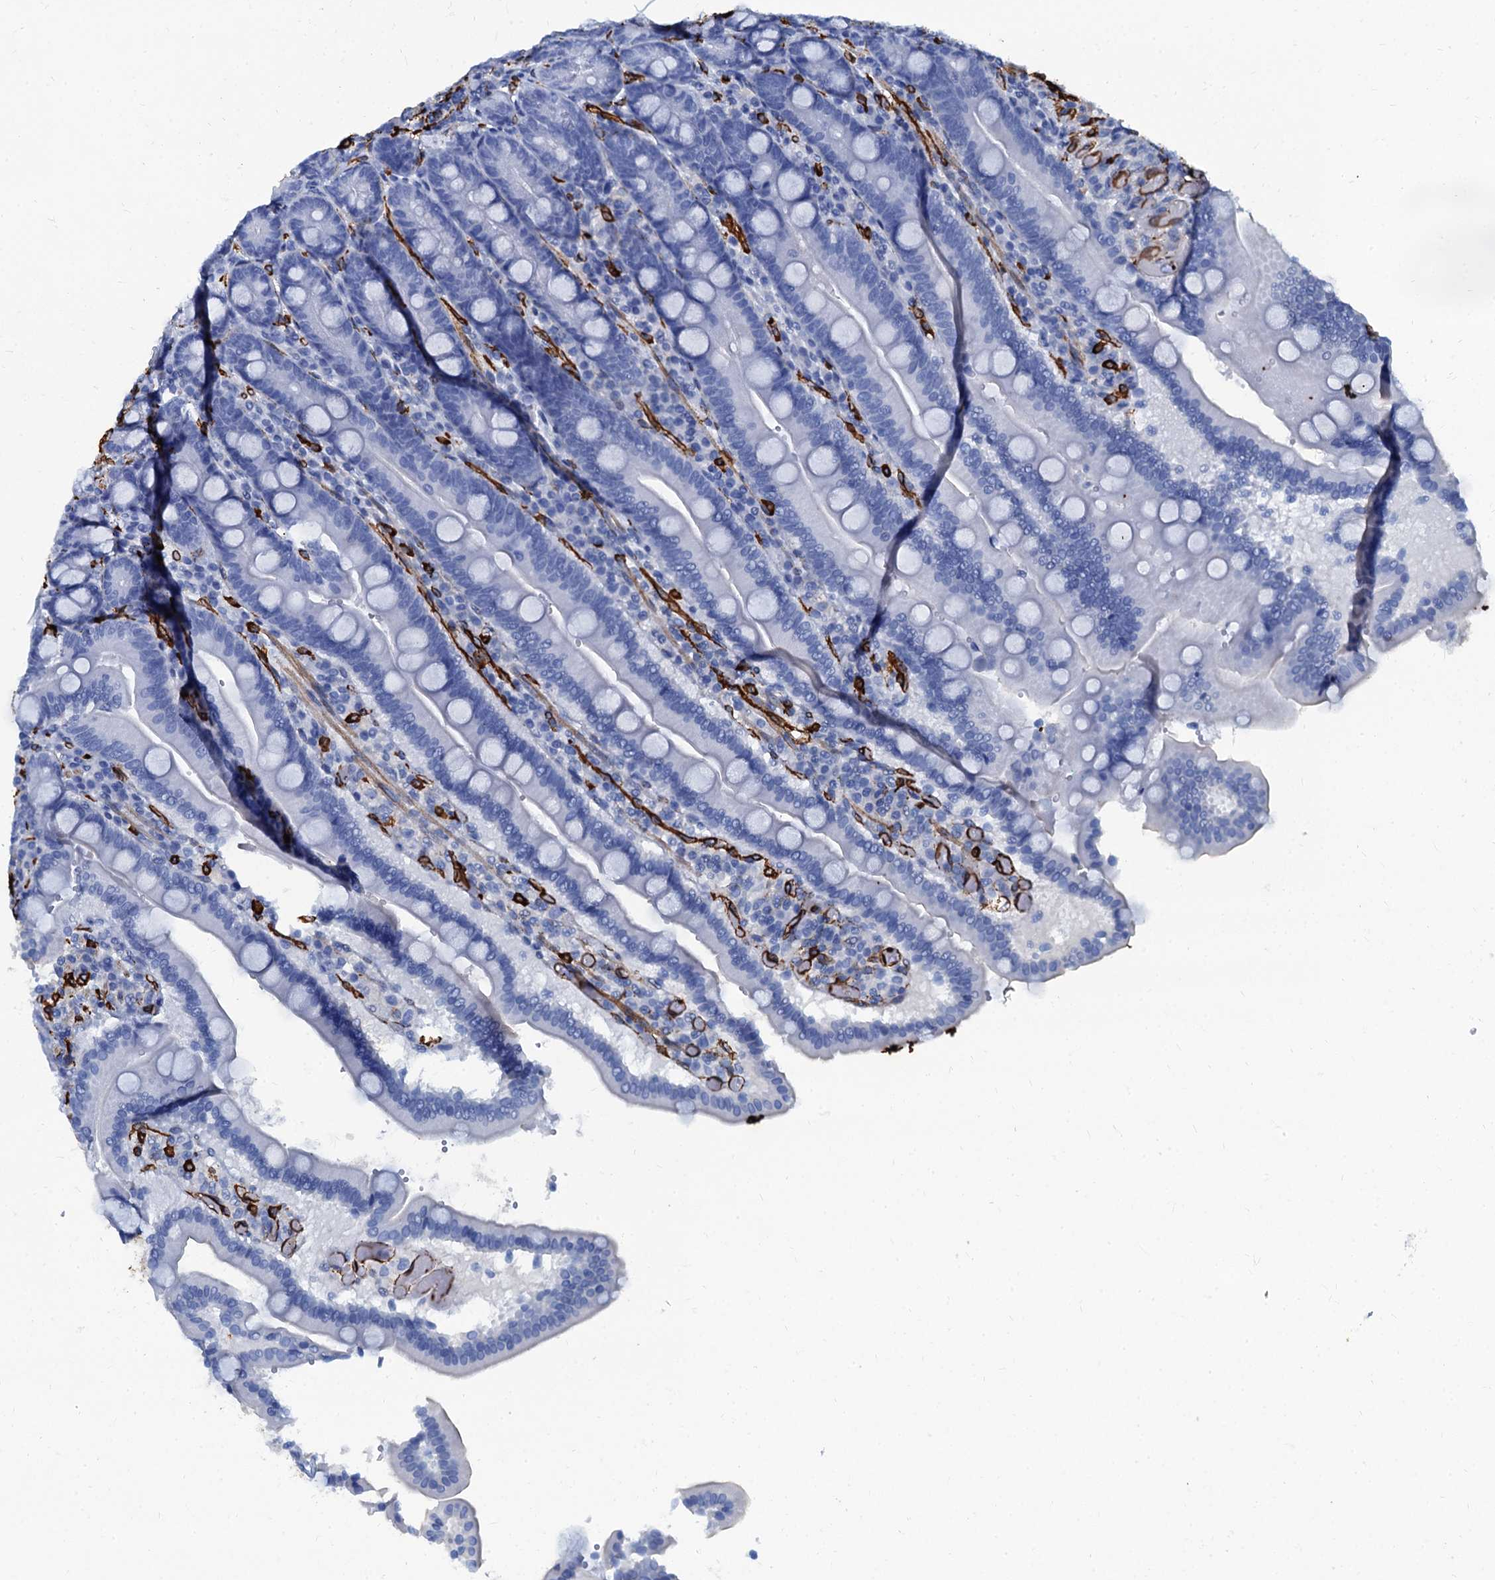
{"staining": {"intensity": "negative", "quantity": "none", "location": "none"}, "tissue": "duodenum", "cell_type": "Glandular cells", "image_type": "normal", "snomed": [{"axis": "morphology", "description": "Normal tissue, NOS"}, {"axis": "topography", "description": "Duodenum"}], "caption": "IHC histopathology image of normal duodenum: human duodenum stained with DAB (3,3'-diaminobenzidine) reveals no significant protein positivity in glandular cells.", "gene": "CAVIN2", "patient": {"sex": "female", "age": 62}}